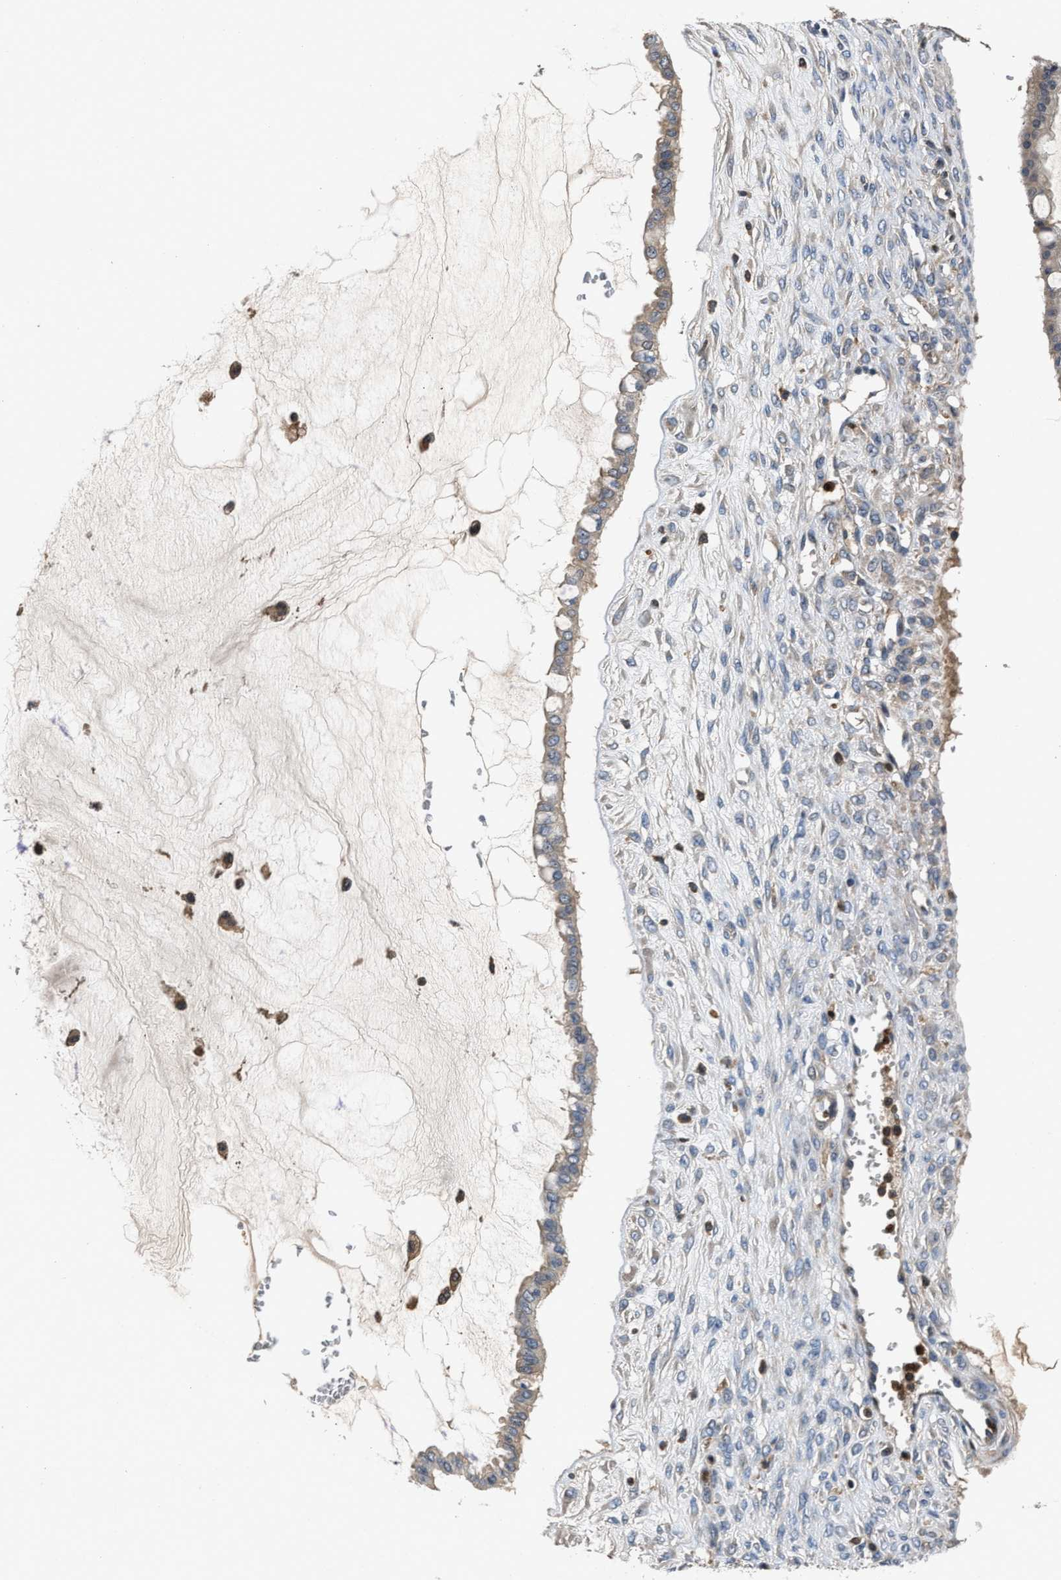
{"staining": {"intensity": "weak", "quantity": "<25%", "location": "cytoplasmic/membranous"}, "tissue": "ovarian cancer", "cell_type": "Tumor cells", "image_type": "cancer", "snomed": [{"axis": "morphology", "description": "Cystadenocarcinoma, mucinous, NOS"}, {"axis": "topography", "description": "Ovary"}], "caption": "Immunohistochemistry histopathology image of neoplastic tissue: human ovarian cancer (mucinous cystadenocarcinoma) stained with DAB (3,3'-diaminobenzidine) shows no significant protein positivity in tumor cells.", "gene": "OSTF1", "patient": {"sex": "female", "age": 73}}